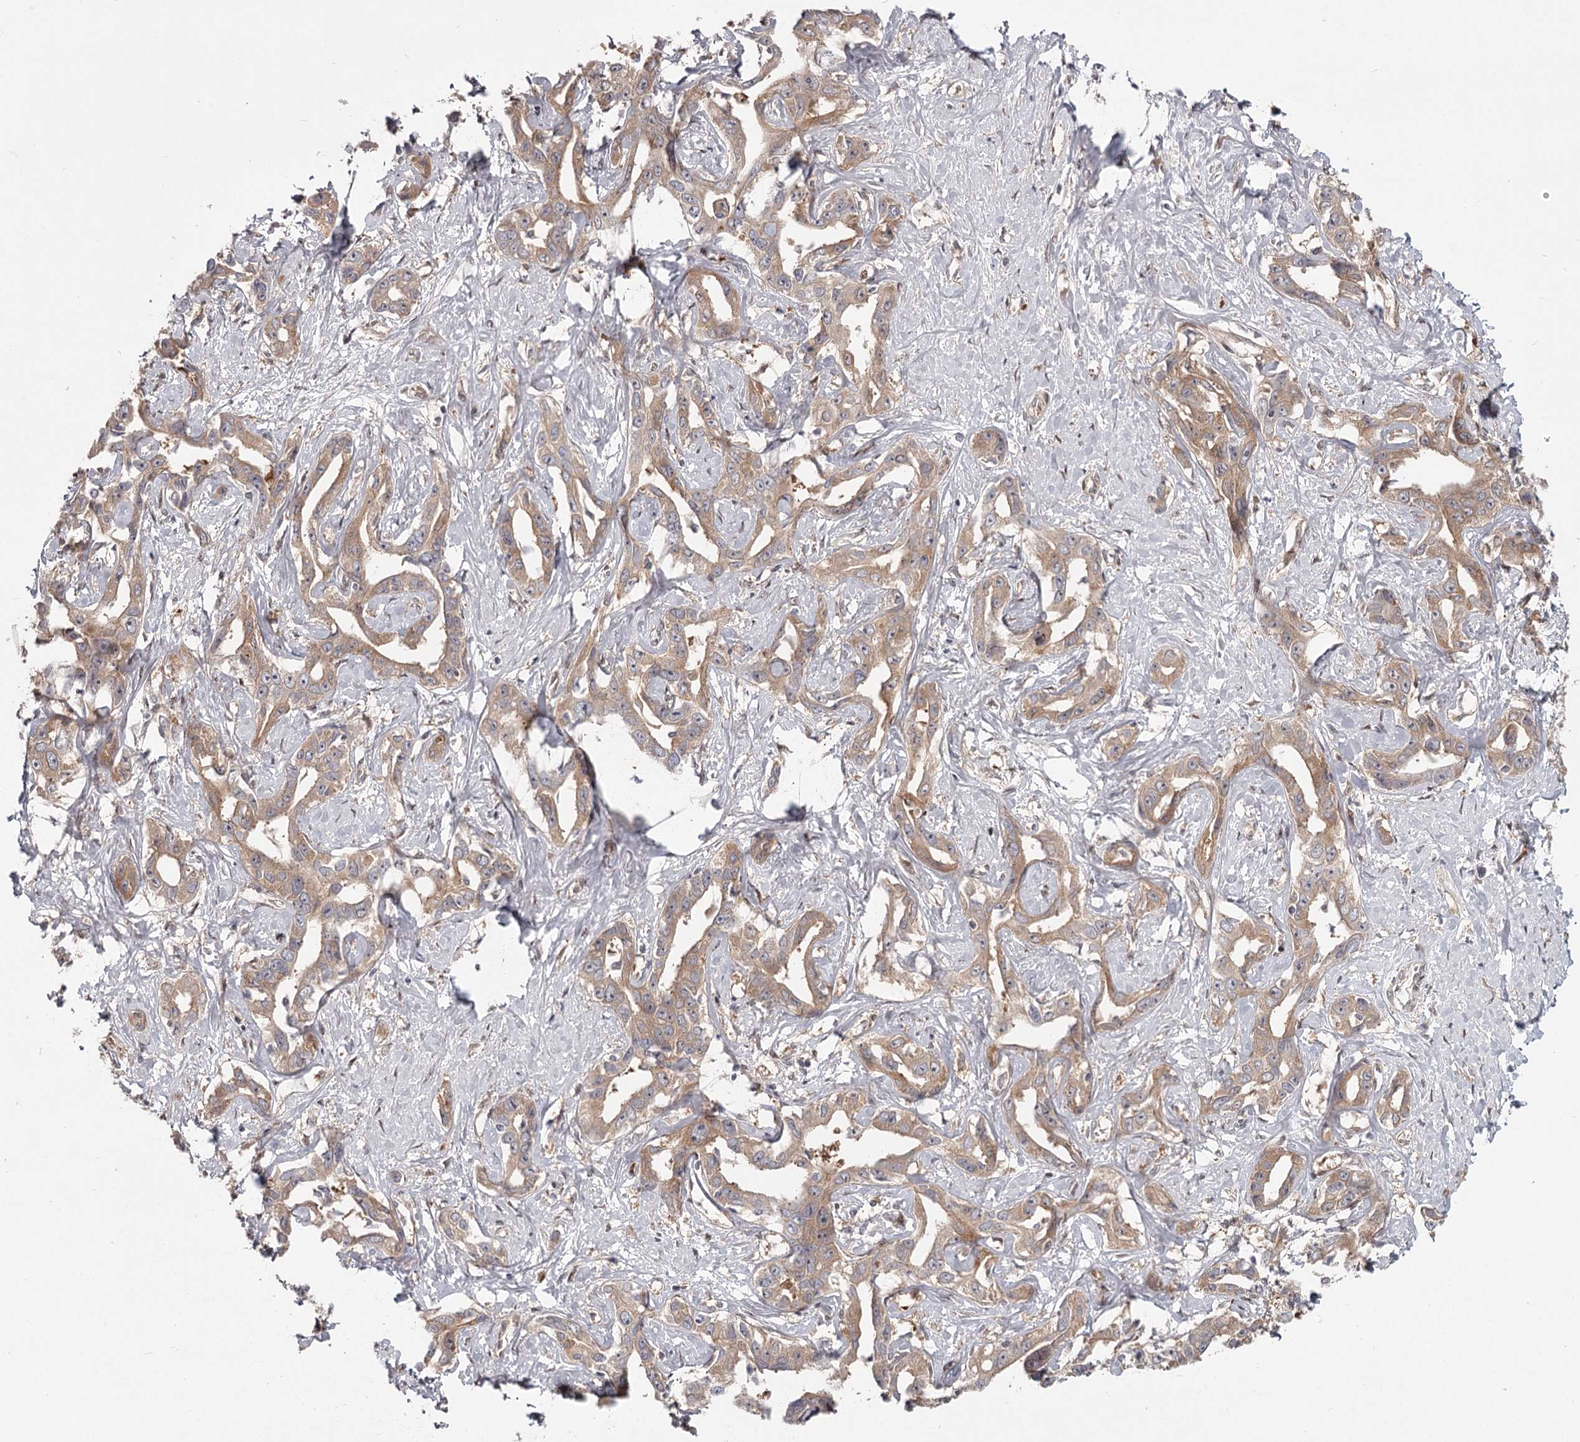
{"staining": {"intensity": "moderate", "quantity": ">75%", "location": "cytoplasmic/membranous"}, "tissue": "liver cancer", "cell_type": "Tumor cells", "image_type": "cancer", "snomed": [{"axis": "morphology", "description": "Cholangiocarcinoma"}, {"axis": "topography", "description": "Liver"}], "caption": "Immunohistochemical staining of human cholangiocarcinoma (liver) shows moderate cytoplasmic/membranous protein staining in about >75% of tumor cells.", "gene": "CCNG2", "patient": {"sex": "male", "age": 59}}